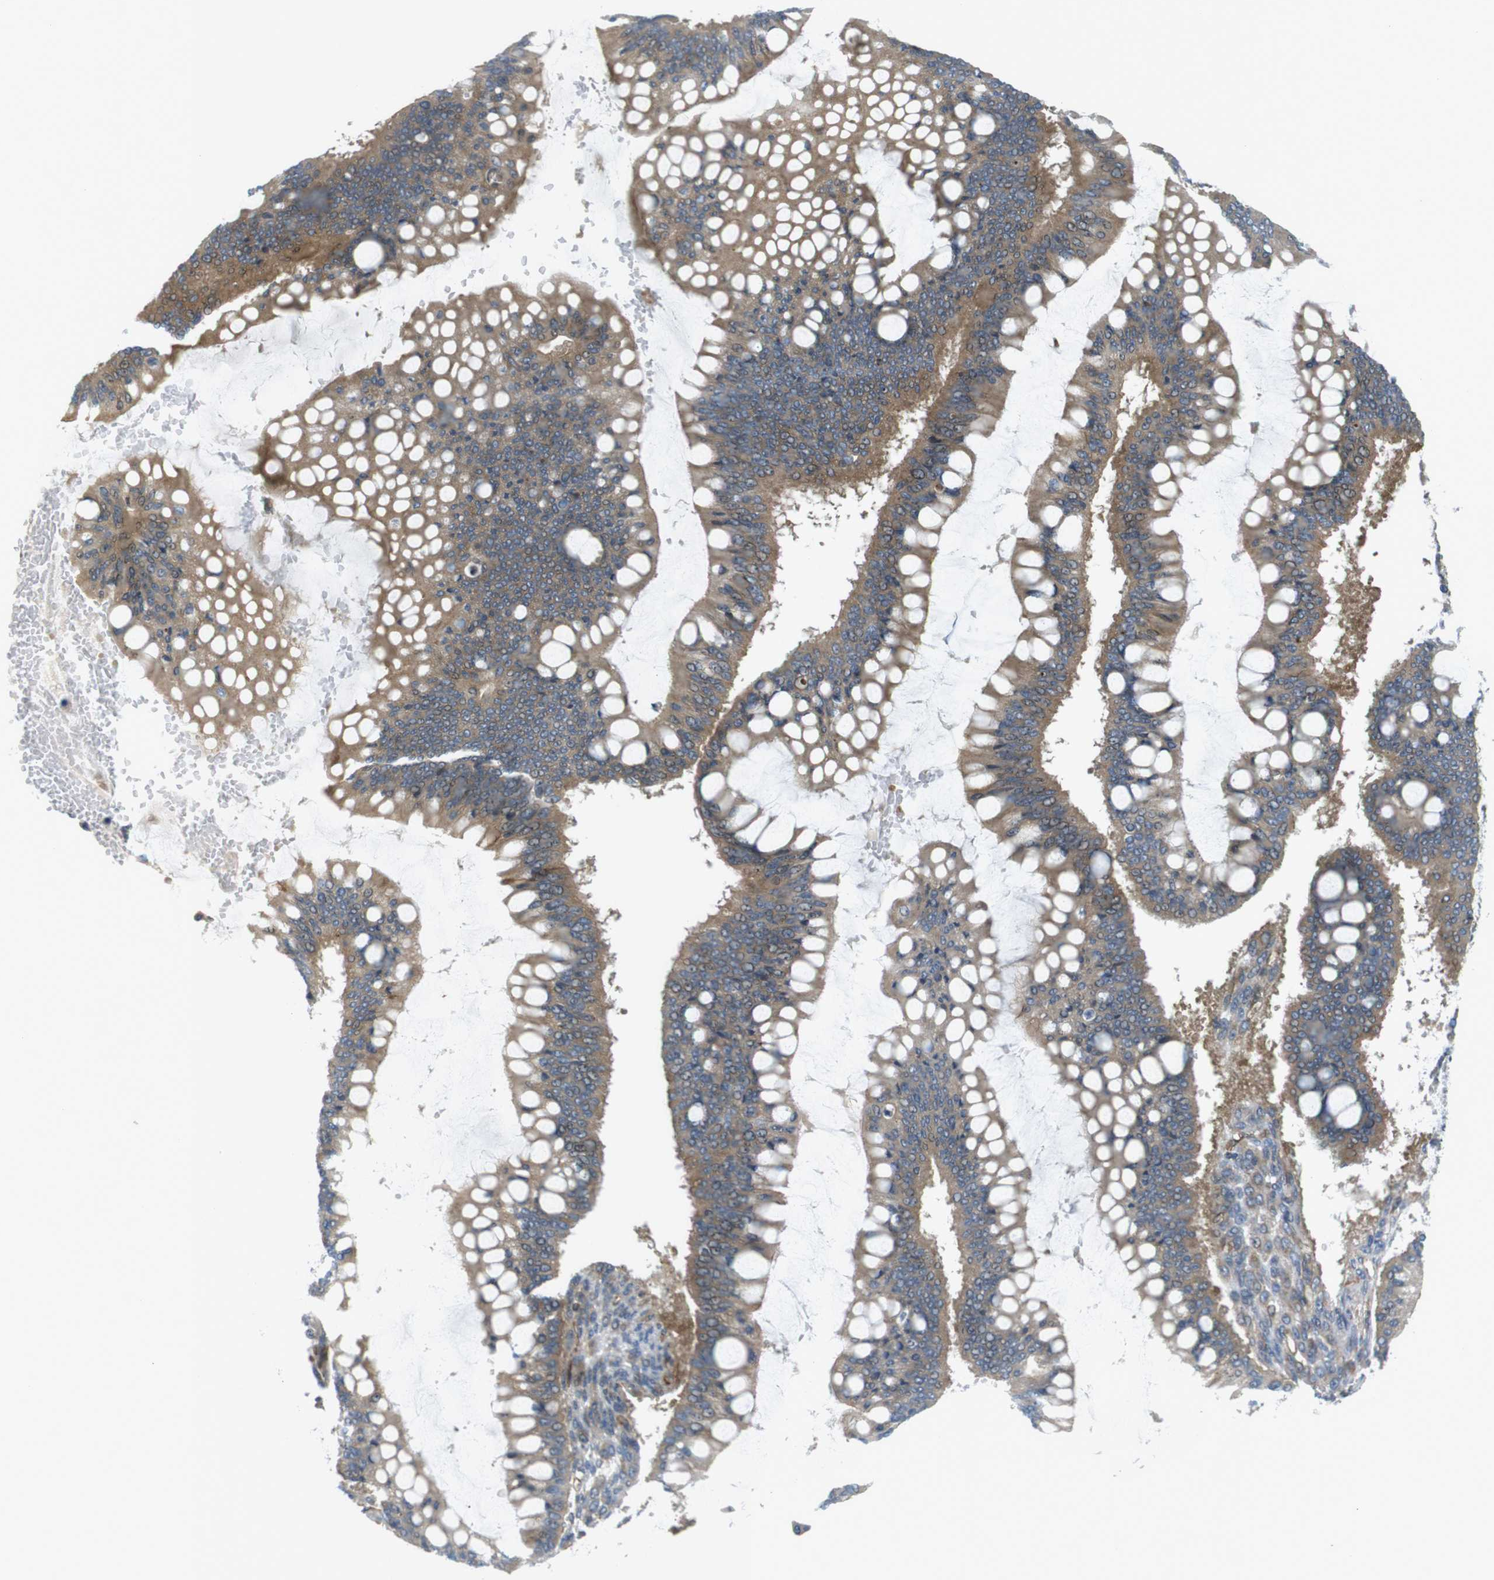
{"staining": {"intensity": "moderate", "quantity": ">75%", "location": "cytoplasmic/membranous"}, "tissue": "ovarian cancer", "cell_type": "Tumor cells", "image_type": "cancer", "snomed": [{"axis": "morphology", "description": "Cystadenocarcinoma, mucinous, NOS"}, {"axis": "topography", "description": "Ovary"}], "caption": "Ovarian mucinous cystadenocarcinoma was stained to show a protein in brown. There is medium levels of moderate cytoplasmic/membranous expression in approximately >75% of tumor cells.", "gene": "TSC1", "patient": {"sex": "female", "age": 73}}